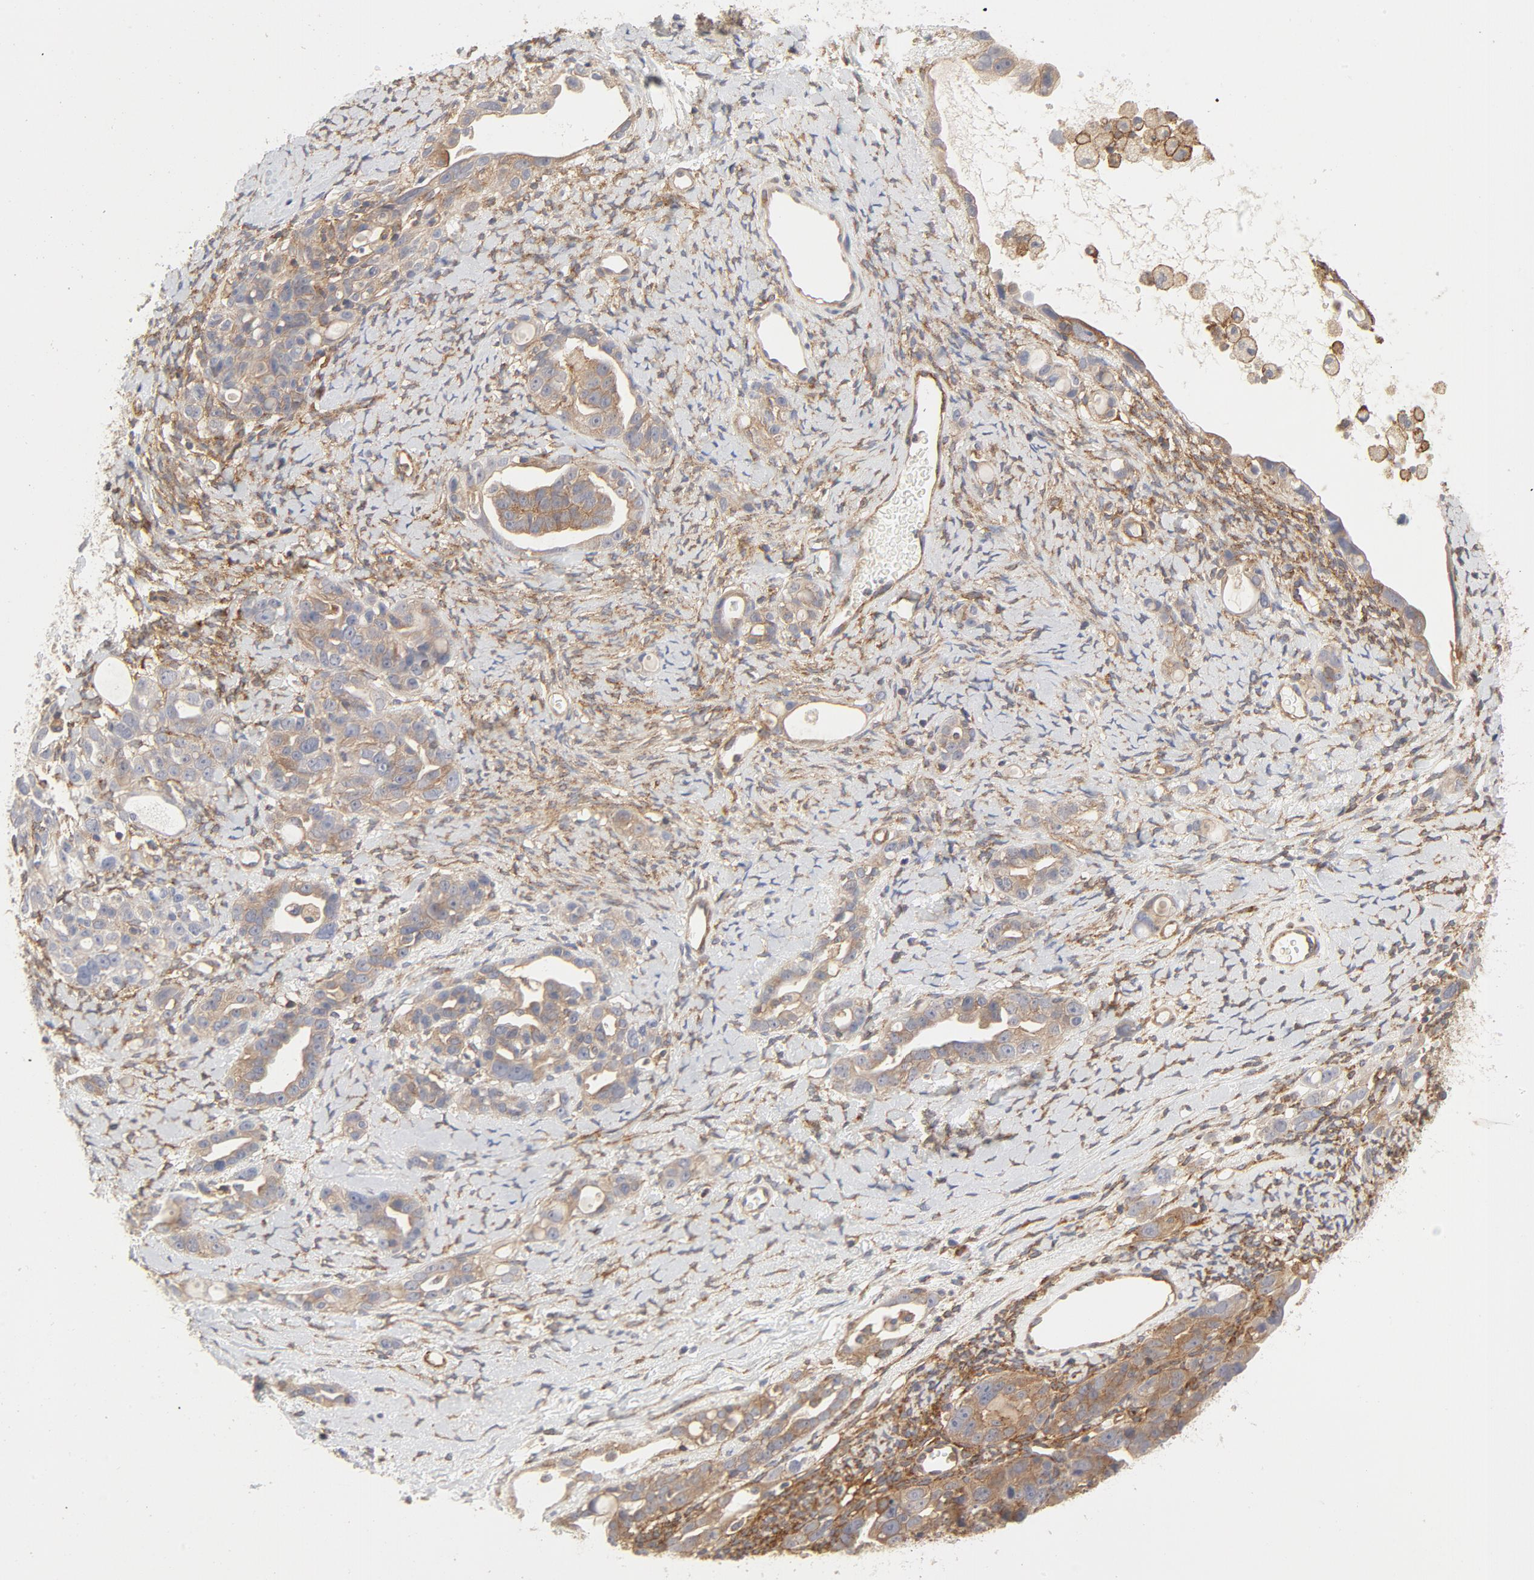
{"staining": {"intensity": "moderate", "quantity": ">75%", "location": "cytoplasmic/membranous"}, "tissue": "ovarian cancer", "cell_type": "Tumor cells", "image_type": "cancer", "snomed": [{"axis": "morphology", "description": "Cystadenocarcinoma, serous, NOS"}, {"axis": "topography", "description": "Ovary"}], "caption": "Ovarian cancer (serous cystadenocarcinoma) tissue reveals moderate cytoplasmic/membranous expression in about >75% of tumor cells", "gene": "AP2A1", "patient": {"sex": "female", "age": 66}}